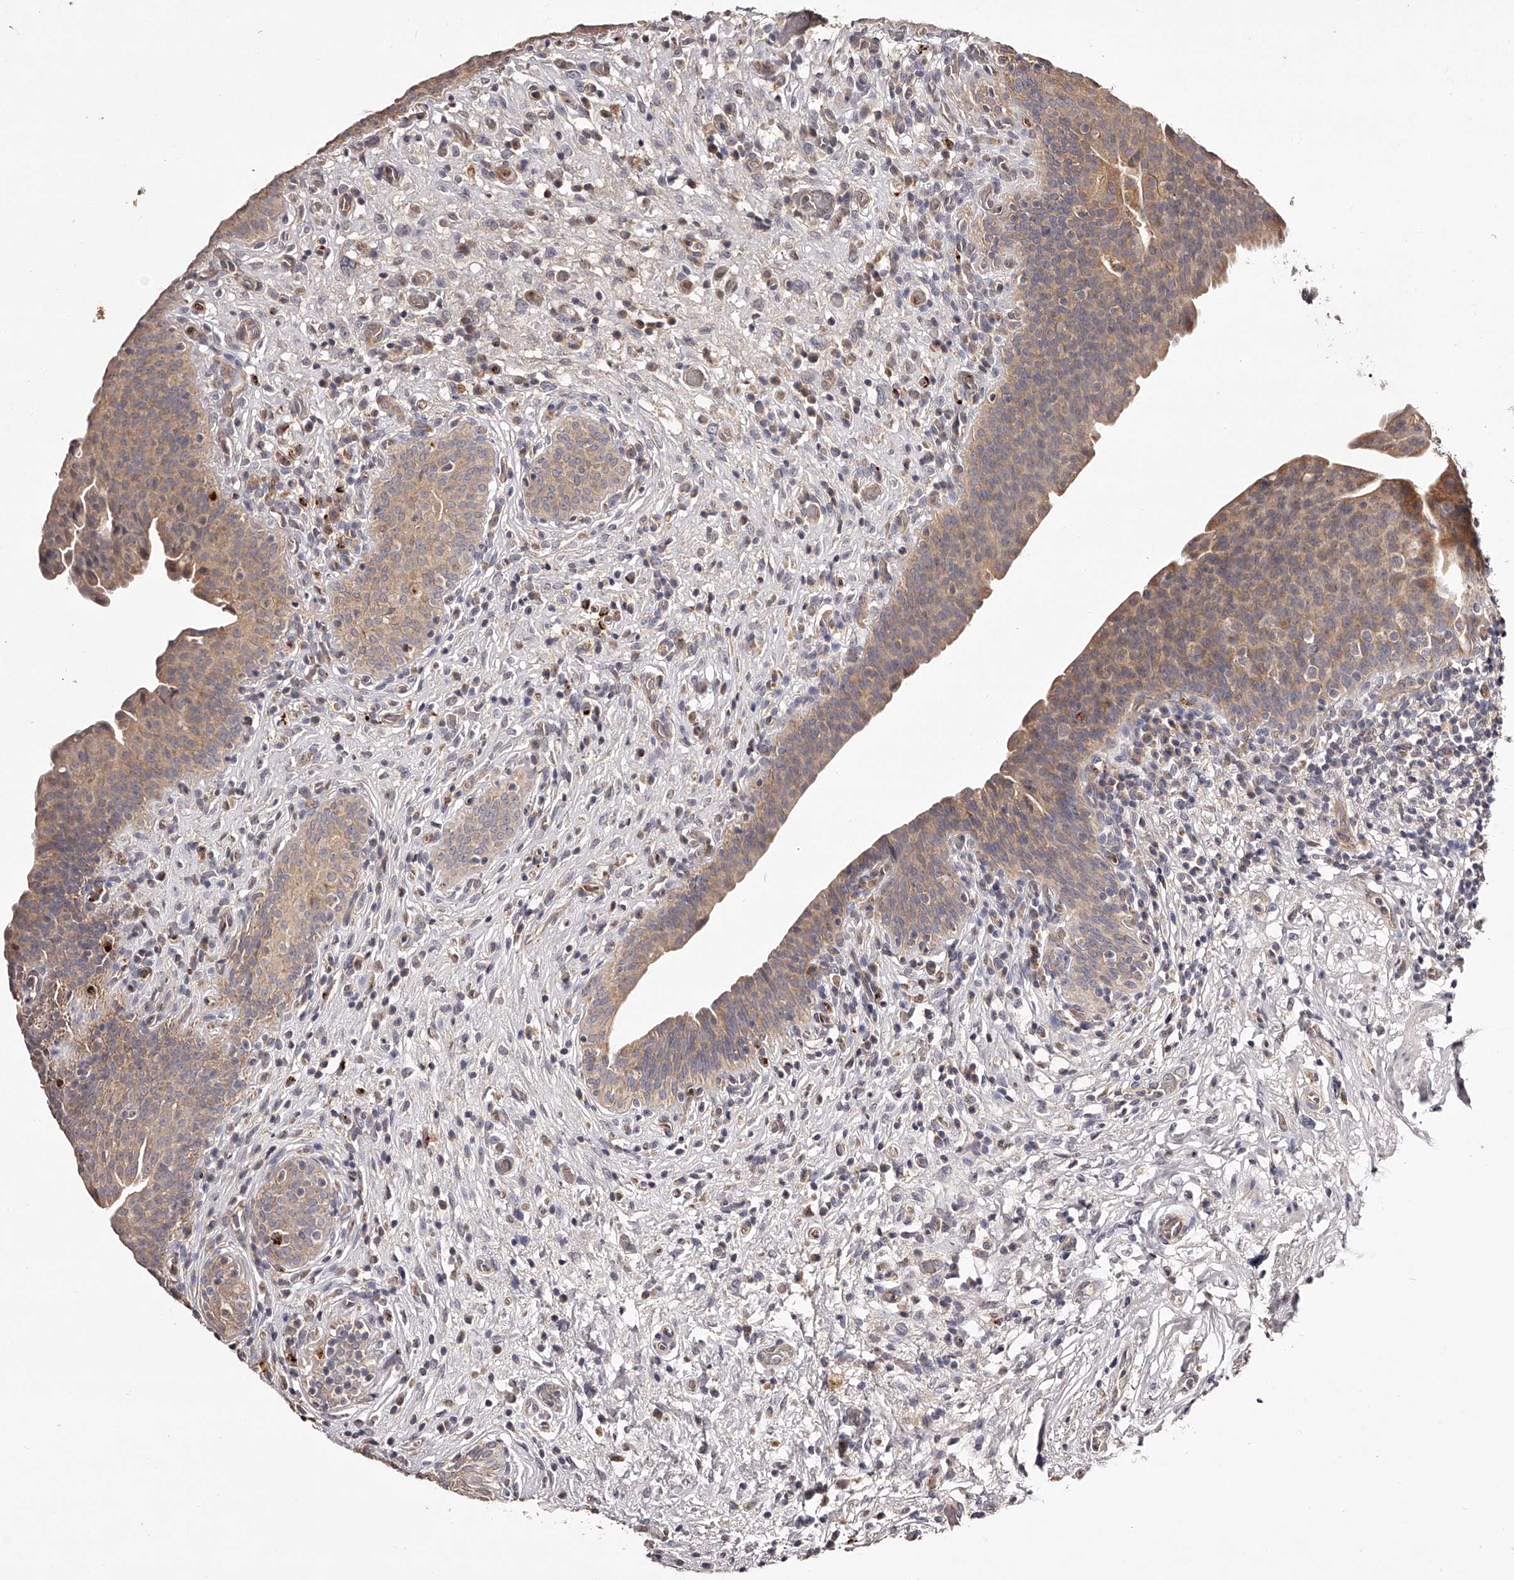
{"staining": {"intensity": "moderate", "quantity": ">75%", "location": "cytoplasmic/membranous"}, "tissue": "urinary bladder", "cell_type": "Urothelial cells", "image_type": "normal", "snomed": [{"axis": "morphology", "description": "Normal tissue, NOS"}, {"axis": "topography", "description": "Urinary bladder"}], "caption": "Protein expression analysis of normal urinary bladder shows moderate cytoplasmic/membranous staining in about >75% of urothelial cells.", "gene": "ODF2L", "patient": {"sex": "male", "age": 83}}